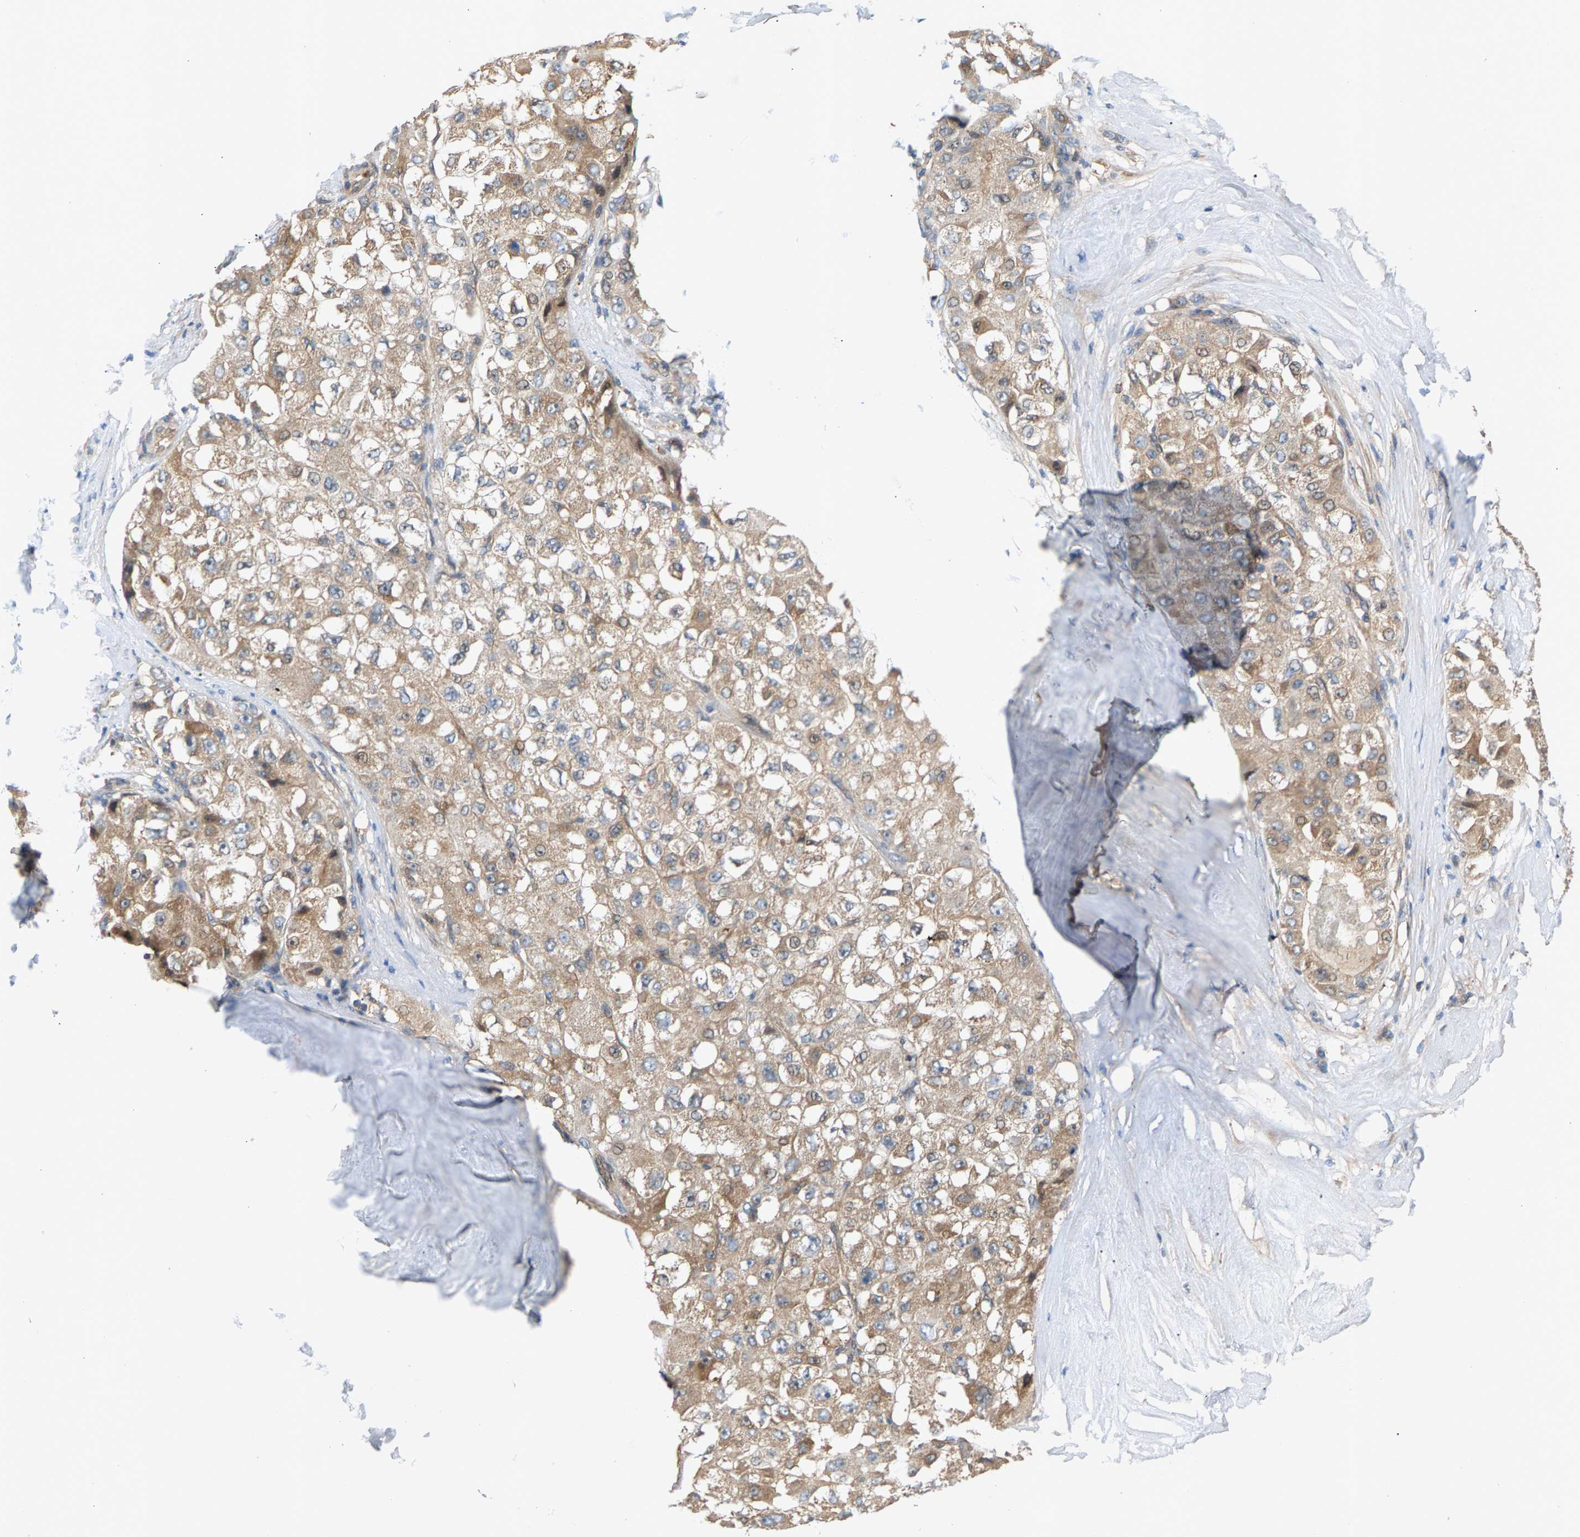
{"staining": {"intensity": "moderate", "quantity": ">75%", "location": "cytoplasmic/membranous"}, "tissue": "liver cancer", "cell_type": "Tumor cells", "image_type": "cancer", "snomed": [{"axis": "morphology", "description": "Carcinoma, Hepatocellular, NOS"}, {"axis": "topography", "description": "Liver"}], "caption": "Liver cancer (hepatocellular carcinoma) stained with a brown dye reveals moderate cytoplasmic/membranous positive staining in approximately >75% of tumor cells.", "gene": "KRTAP27-1", "patient": {"sex": "male", "age": 80}}